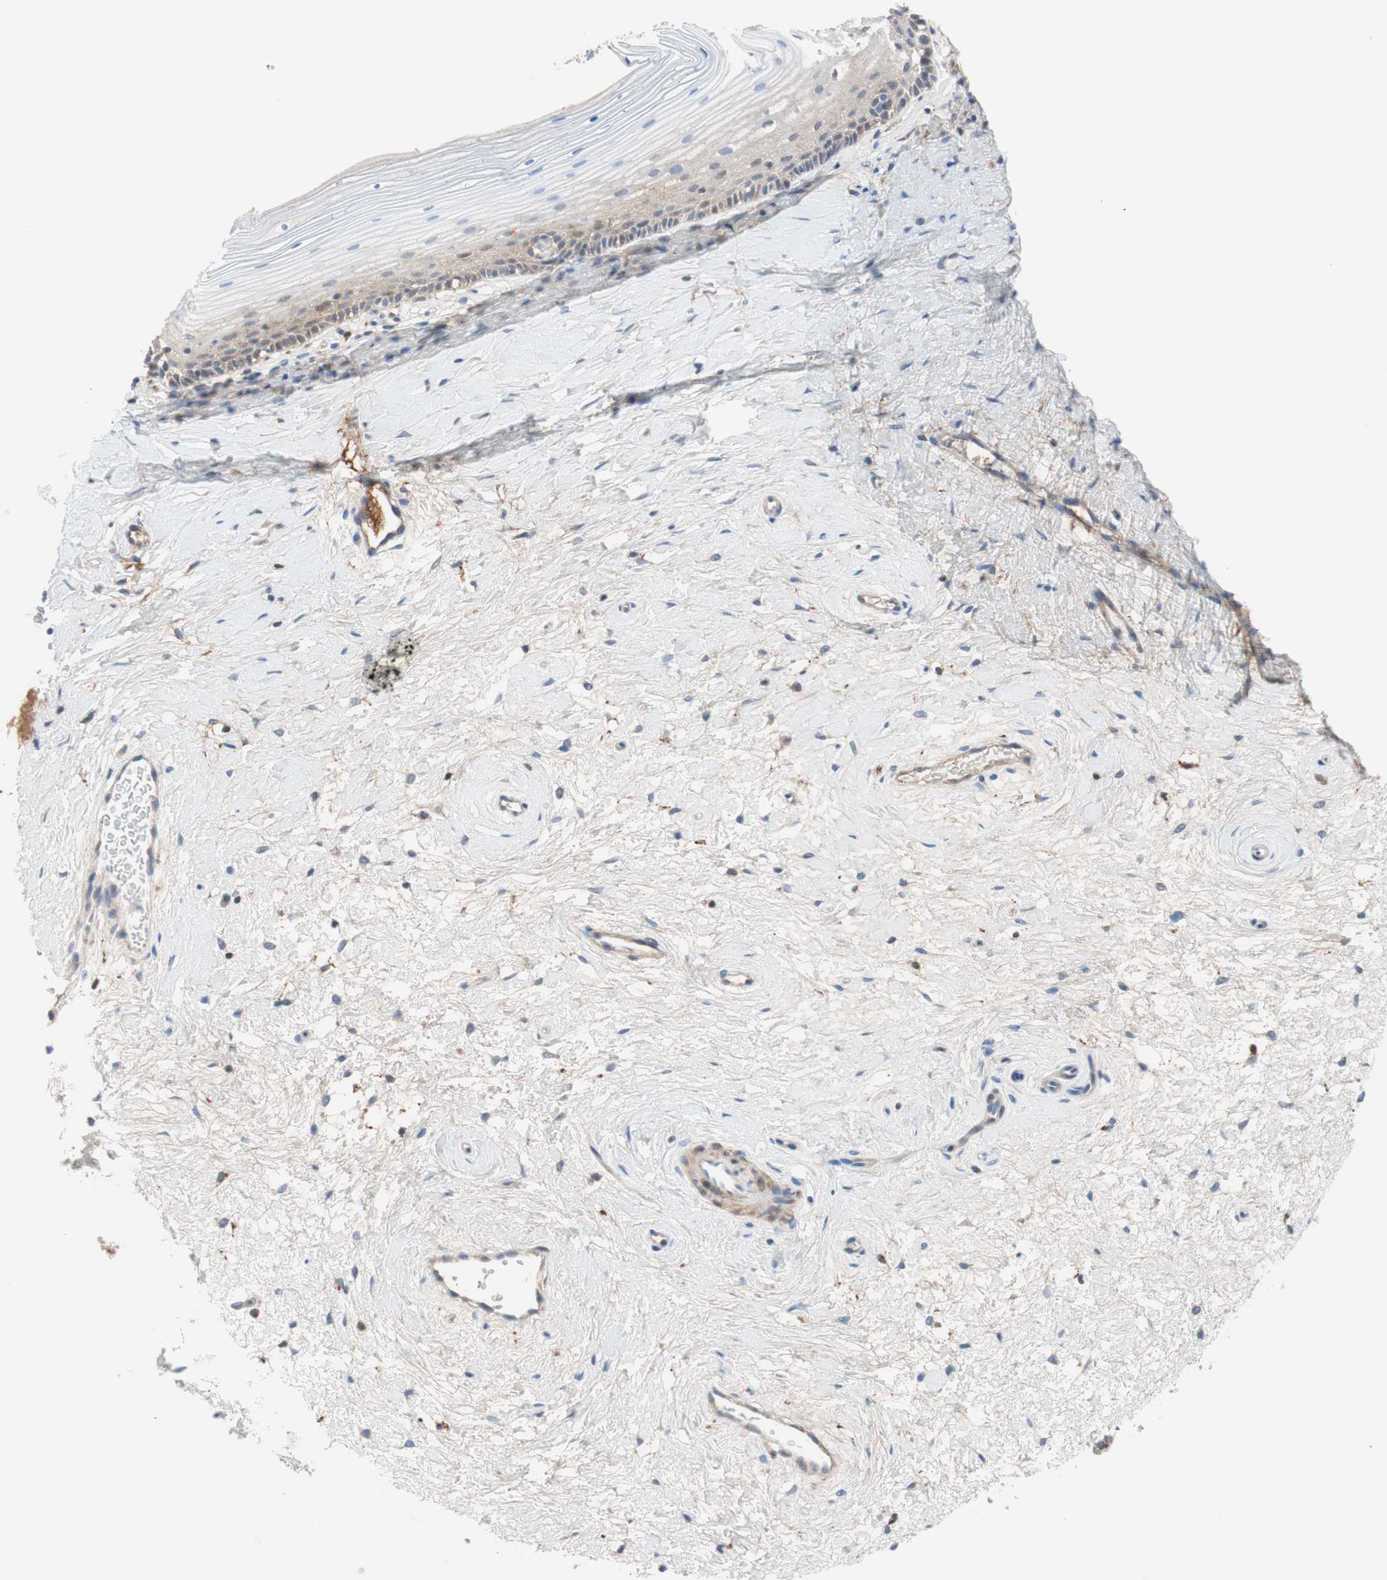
{"staining": {"intensity": "weak", "quantity": "25%-75%", "location": "cytoplasmic/membranous"}, "tissue": "cervix", "cell_type": "Glandular cells", "image_type": "normal", "snomed": [{"axis": "morphology", "description": "Normal tissue, NOS"}, {"axis": "topography", "description": "Cervix"}], "caption": "Glandular cells display weak cytoplasmic/membranous positivity in approximately 25%-75% of cells in benign cervix. The staining was performed using DAB (3,3'-diaminobenzidine) to visualize the protein expression in brown, while the nuclei were stained in blue with hematoxylin (Magnification: 20x).", "gene": "RBP4", "patient": {"sex": "female", "age": 39}}